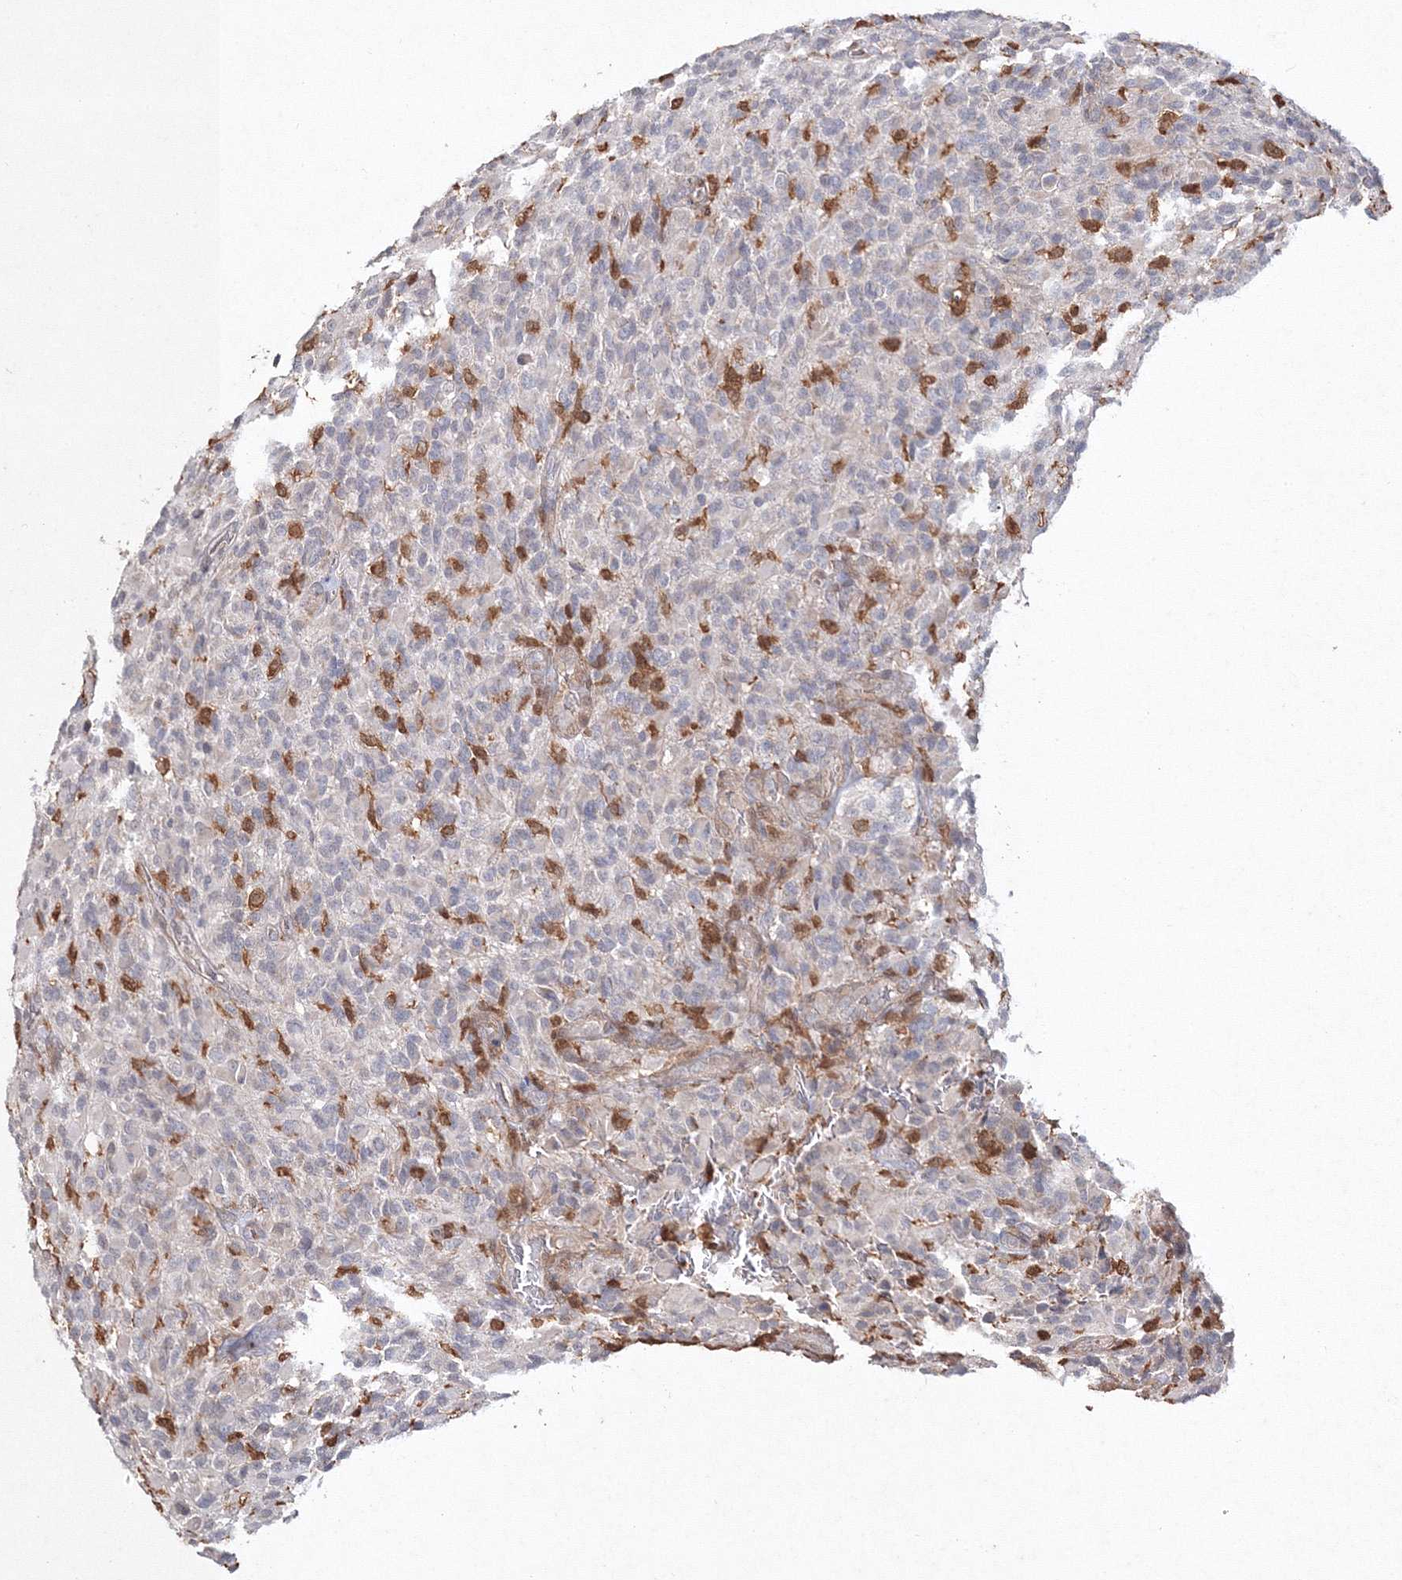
{"staining": {"intensity": "negative", "quantity": "none", "location": "none"}, "tissue": "glioma", "cell_type": "Tumor cells", "image_type": "cancer", "snomed": [{"axis": "morphology", "description": "Glioma, malignant, High grade"}, {"axis": "topography", "description": "Brain"}], "caption": "Human glioma stained for a protein using IHC reveals no expression in tumor cells.", "gene": "S100A11", "patient": {"sex": "male", "age": 71}}